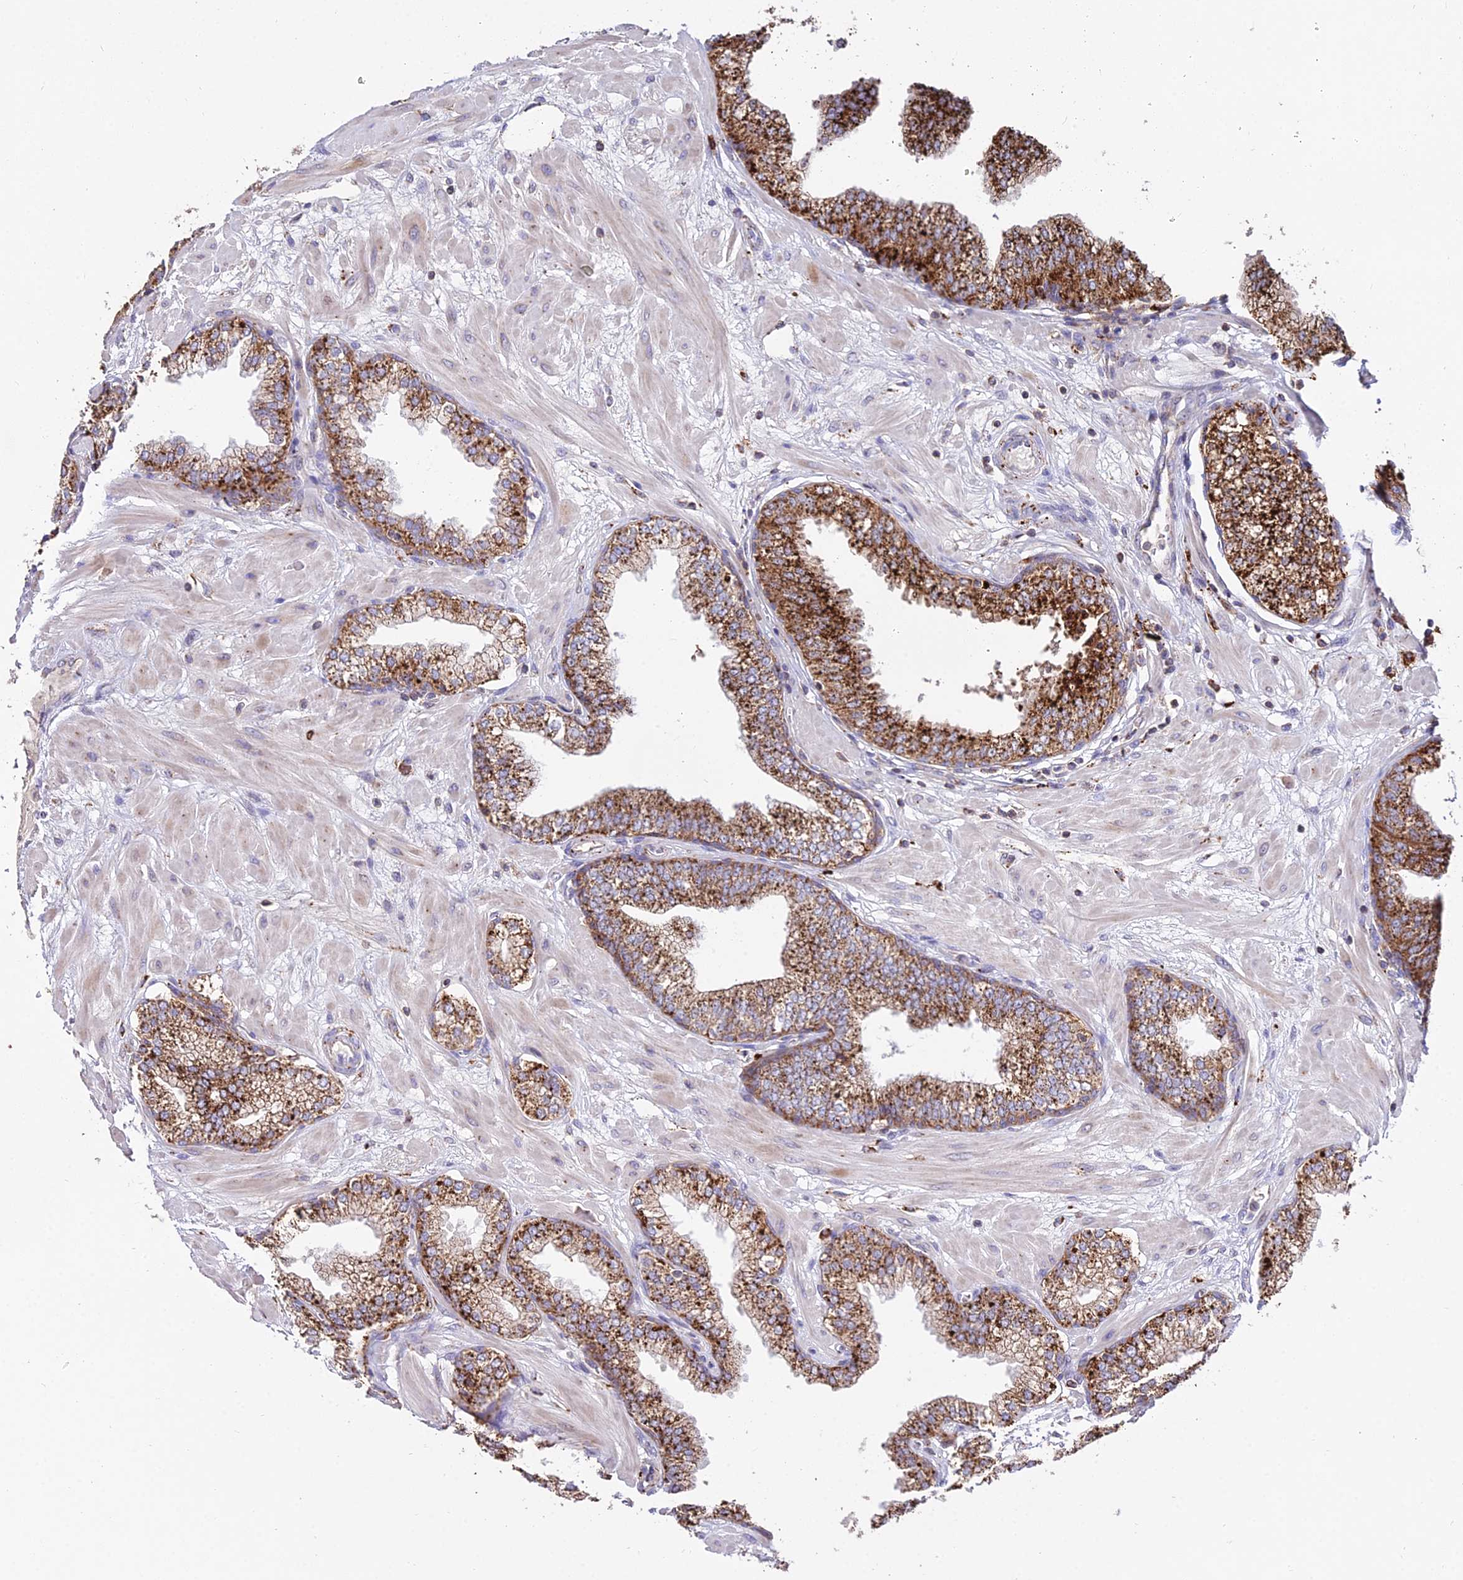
{"staining": {"intensity": "strong", "quantity": ">75%", "location": "cytoplasmic/membranous"}, "tissue": "prostate", "cell_type": "Glandular cells", "image_type": "normal", "snomed": [{"axis": "morphology", "description": "Normal tissue, NOS"}, {"axis": "morphology", "description": "Urothelial carcinoma, Low grade"}, {"axis": "topography", "description": "Urinary bladder"}, {"axis": "topography", "description": "Prostate"}], "caption": "About >75% of glandular cells in unremarkable human prostate display strong cytoplasmic/membranous protein staining as visualized by brown immunohistochemical staining.", "gene": "PNLIPRP3", "patient": {"sex": "male", "age": 60}}